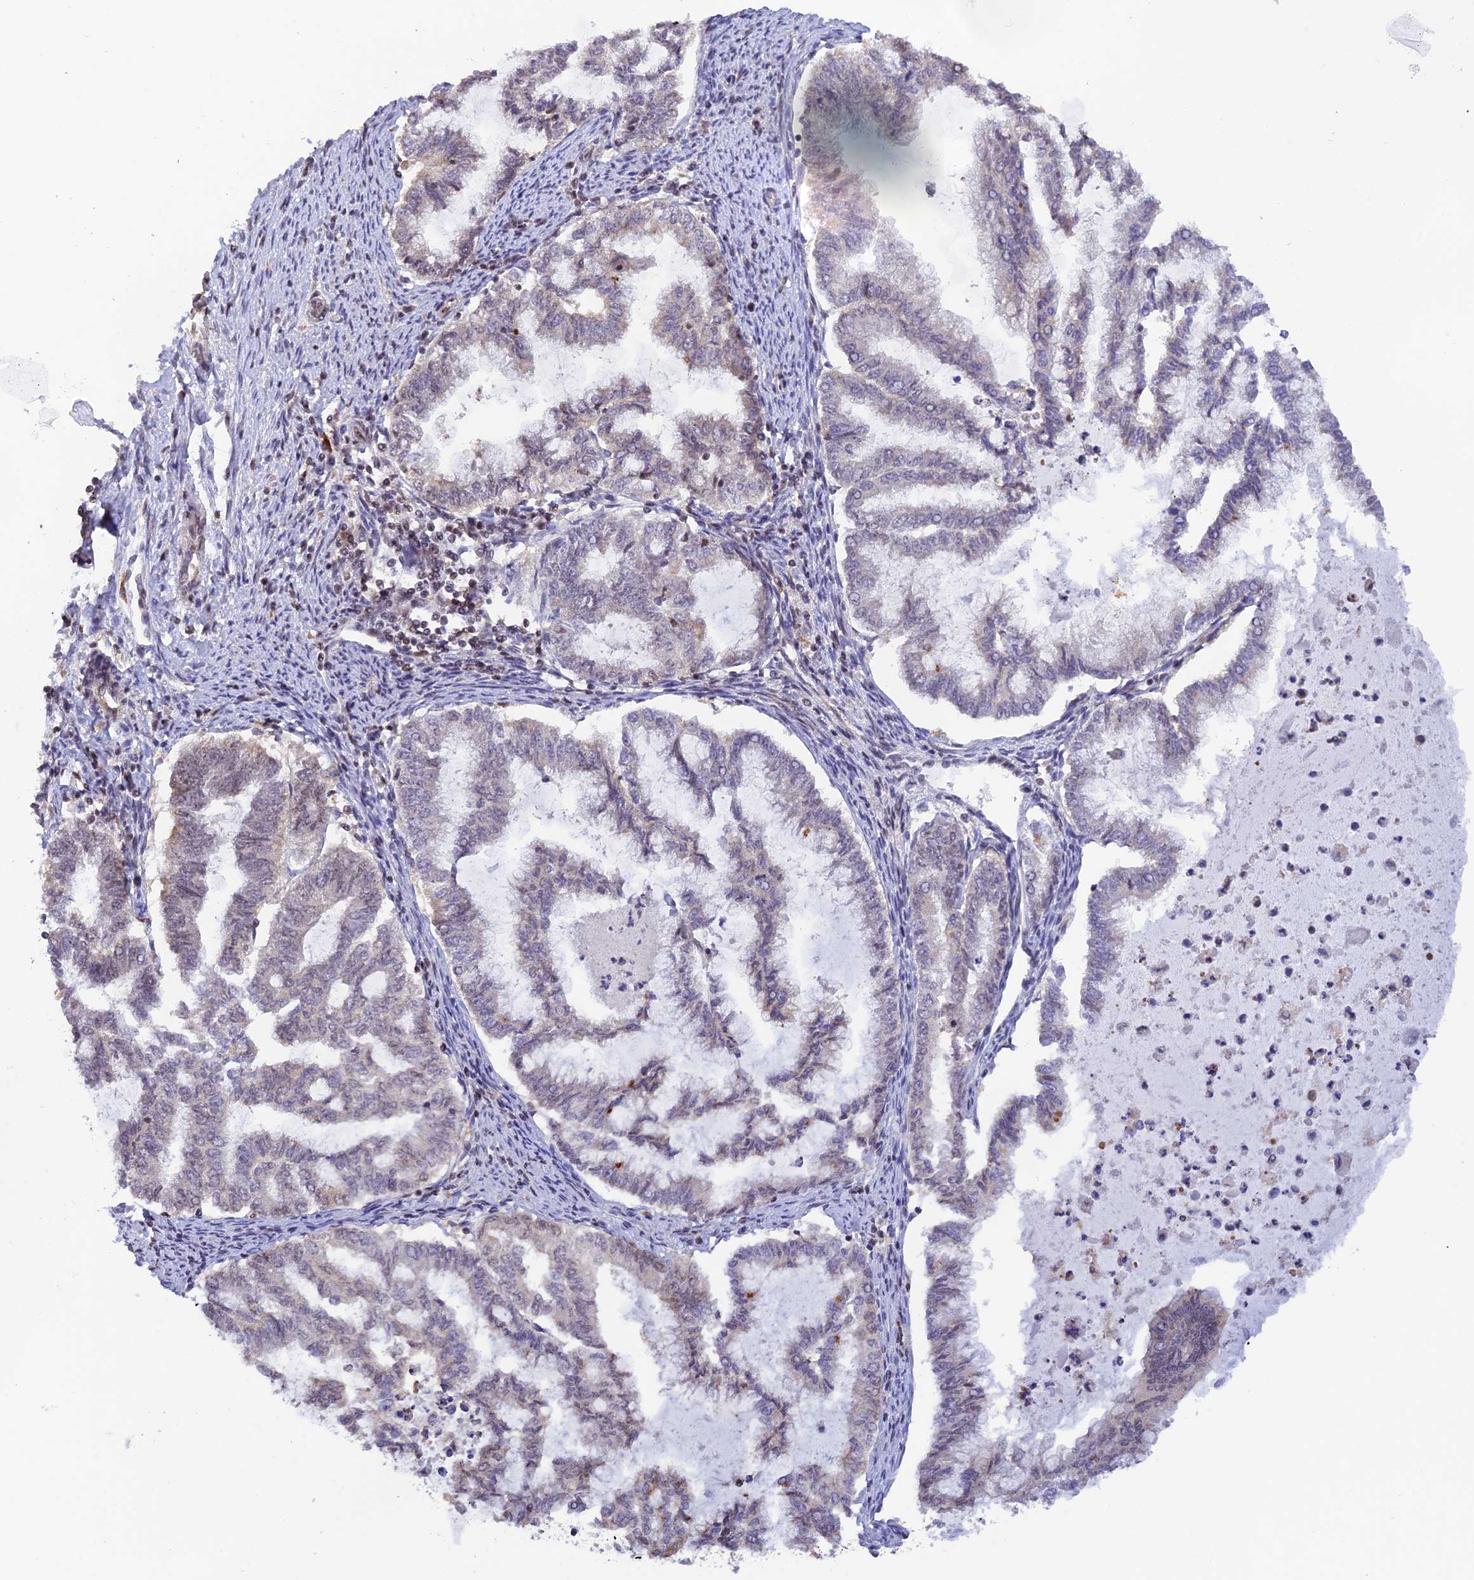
{"staining": {"intensity": "weak", "quantity": "<25%", "location": "cytoplasmic/membranous"}, "tissue": "endometrial cancer", "cell_type": "Tumor cells", "image_type": "cancer", "snomed": [{"axis": "morphology", "description": "Adenocarcinoma, NOS"}, {"axis": "topography", "description": "Endometrium"}], "caption": "IHC photomicrograph of human endometrial cancer (adenocarcinoma) stained for a protein (brown), which demonstrates no expression in tumor cells. (Stains: DAB immunohistochemistry with hematoxylin counter stain, Microscopy: brightfield microscopy at high magnification).", "gene": "THAP11", "patient": {"sex": "female", "age": 79}}